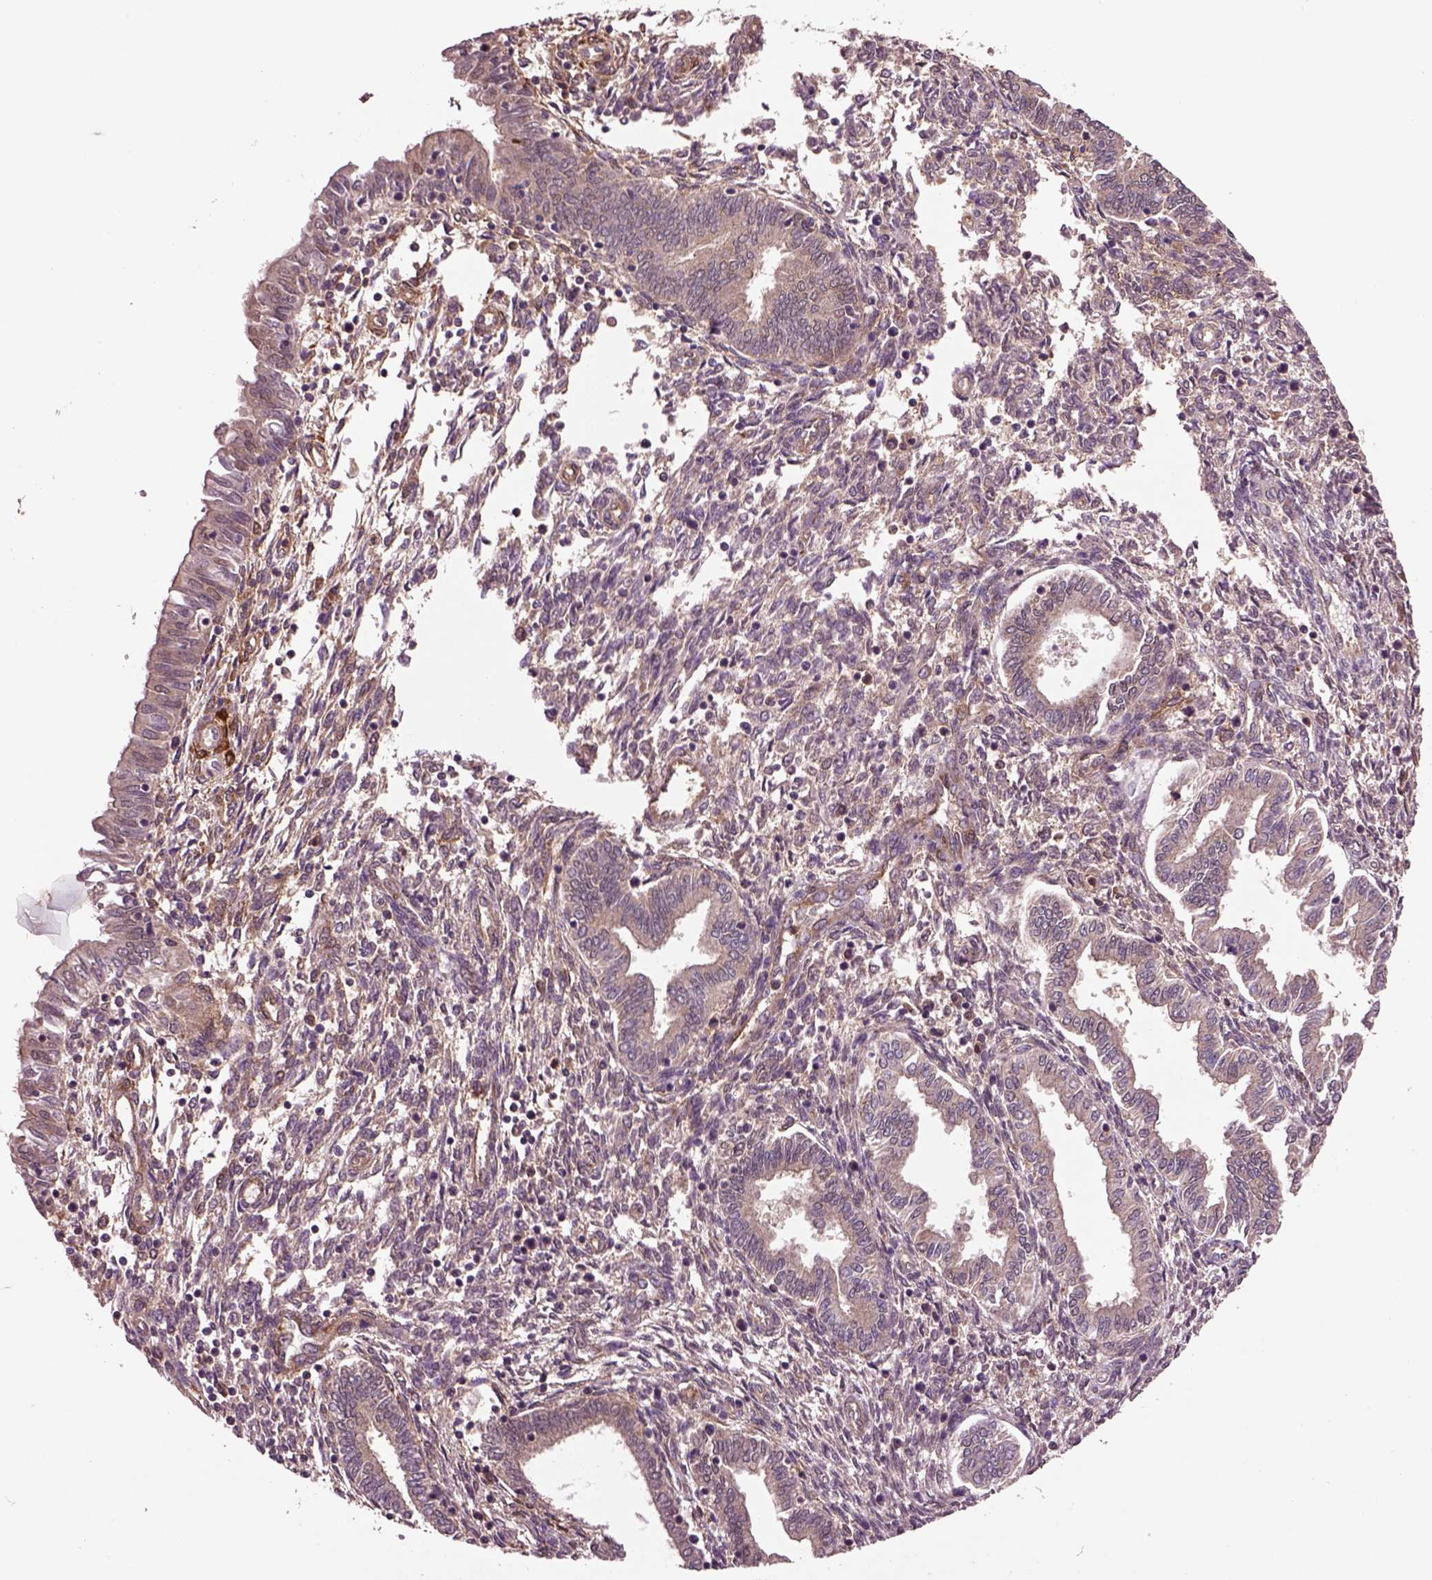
{"staining": {"intensity": "weak", "quantity": ">75%", "location": "cytoplasmic/membranous"}, "tissue": "endometrium", "cell_type": "Cells in endometrial stroma", "image_type": "normal", "snomed": [{"axis": "morphology", "description": "Normal tissue, NOS"}, {"axis": "topography", "description": "Endometrium"}], "caption": "Weak cytoplasmic/membranous staining for a protein is appreciated in approximately >75% of cells in endometrial stroma of normal endometrium using IHC.", "gene": "MDP1", "patient": {"sex": "female", "age": 42}}